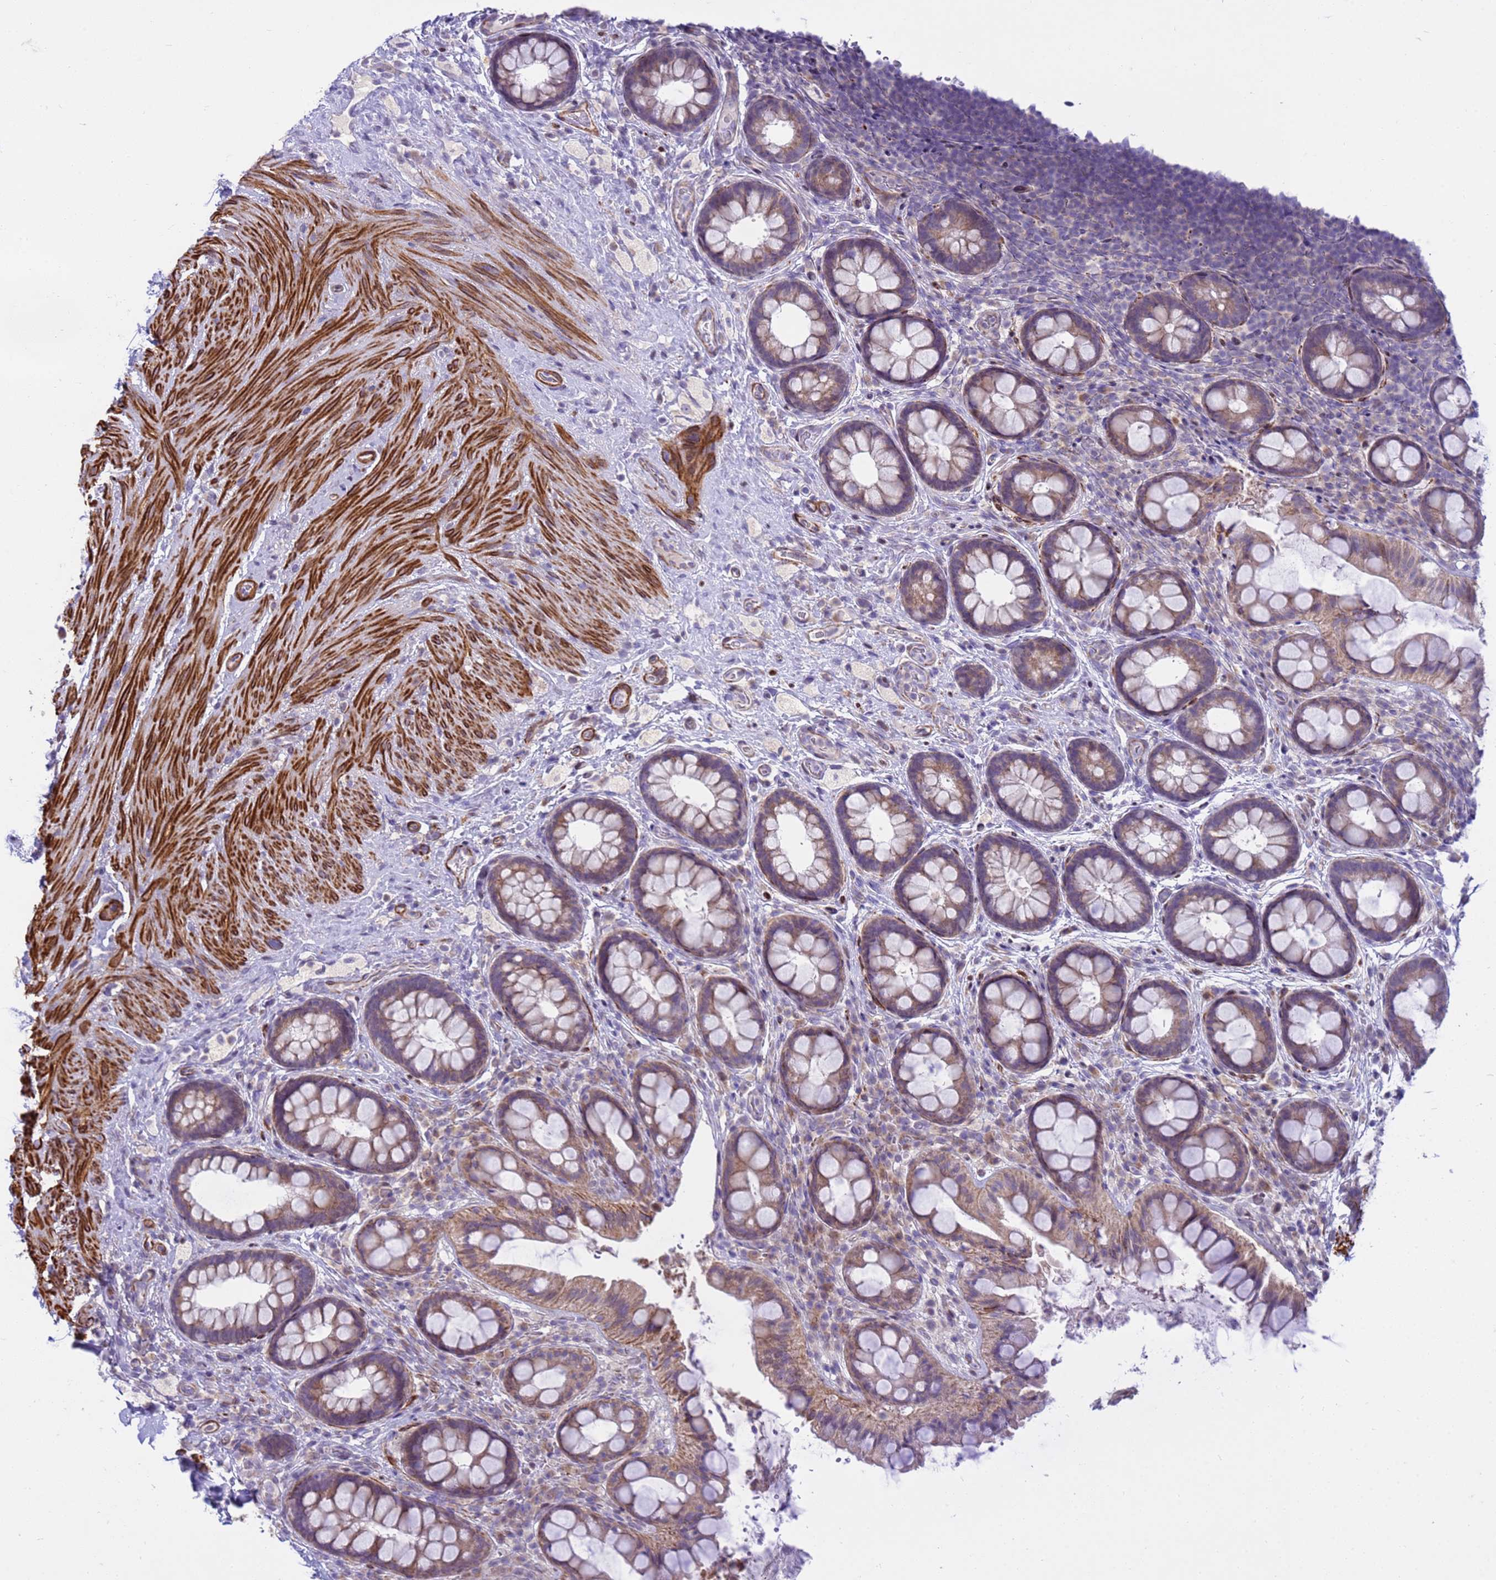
{"staining": {"intensity": "moderate", "quantity": "<25%", "location": "cytoplasmic/membranous"}, "tissue": "rectum", "cell_type": "Glandular cells", "image_type": "normal", "snomed": [{"axis": "morphology", "description": "Normal tissue, NOS"}, {"axis": "topography", "description": "Rectum"}, {"axis": "topography", "description": "Peripheral nerve tissue"}], "caption": "High-power microscopy captured an immunohistochemistry micrograph of unremarkable rectum, revealing moderate cytoplasmic/membranous staining in approximately <25% of glandular cells. Using DAB (brown) and hematoxylin (blue) stains, captured at high magnification using brightfield microscopy.", "gene": "P2RX7", "patient": {"sex": "female", "age": 69}}